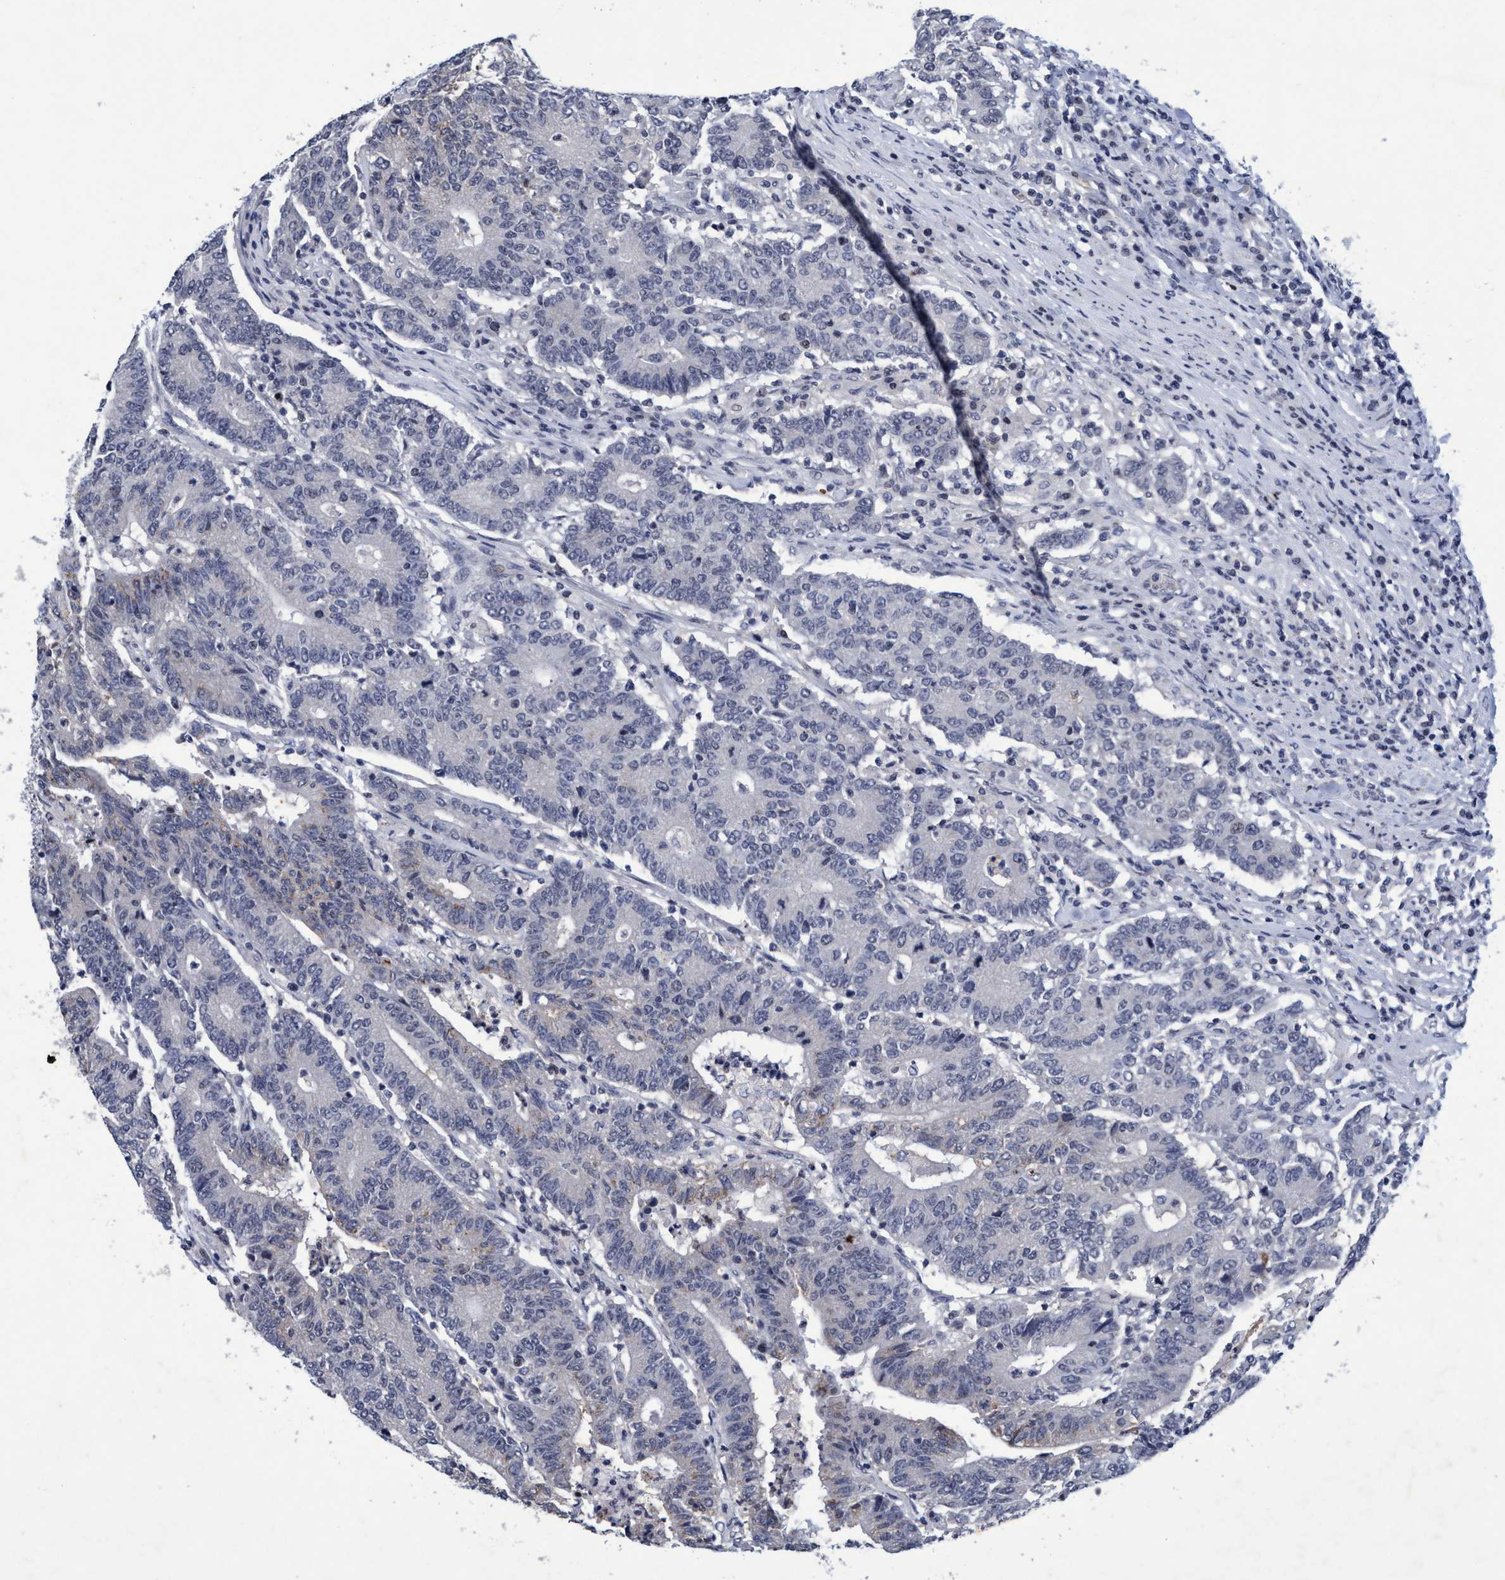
{"staining": {"intensity": "negative", "quantity": "none", "location": "none"}, "tissue": "colorectal cancer", "cell_type": "Tumor cells", "image_type": "cancer", "snomed": [{"axis": "morphology", "description": "Normal tissue, NOS"}, {"axis": "morphology", "description": "Adenocarcinoma, NOS"}, {"axis": "topography", "description": "Colon"}], "caption": "Human colorectal adenocarcinoma stained for a protein using immunohistochemistry exhibits no staining in tumor cells.", "gene": "GRB14", "patient": {"sex": "female", "age": 75}}